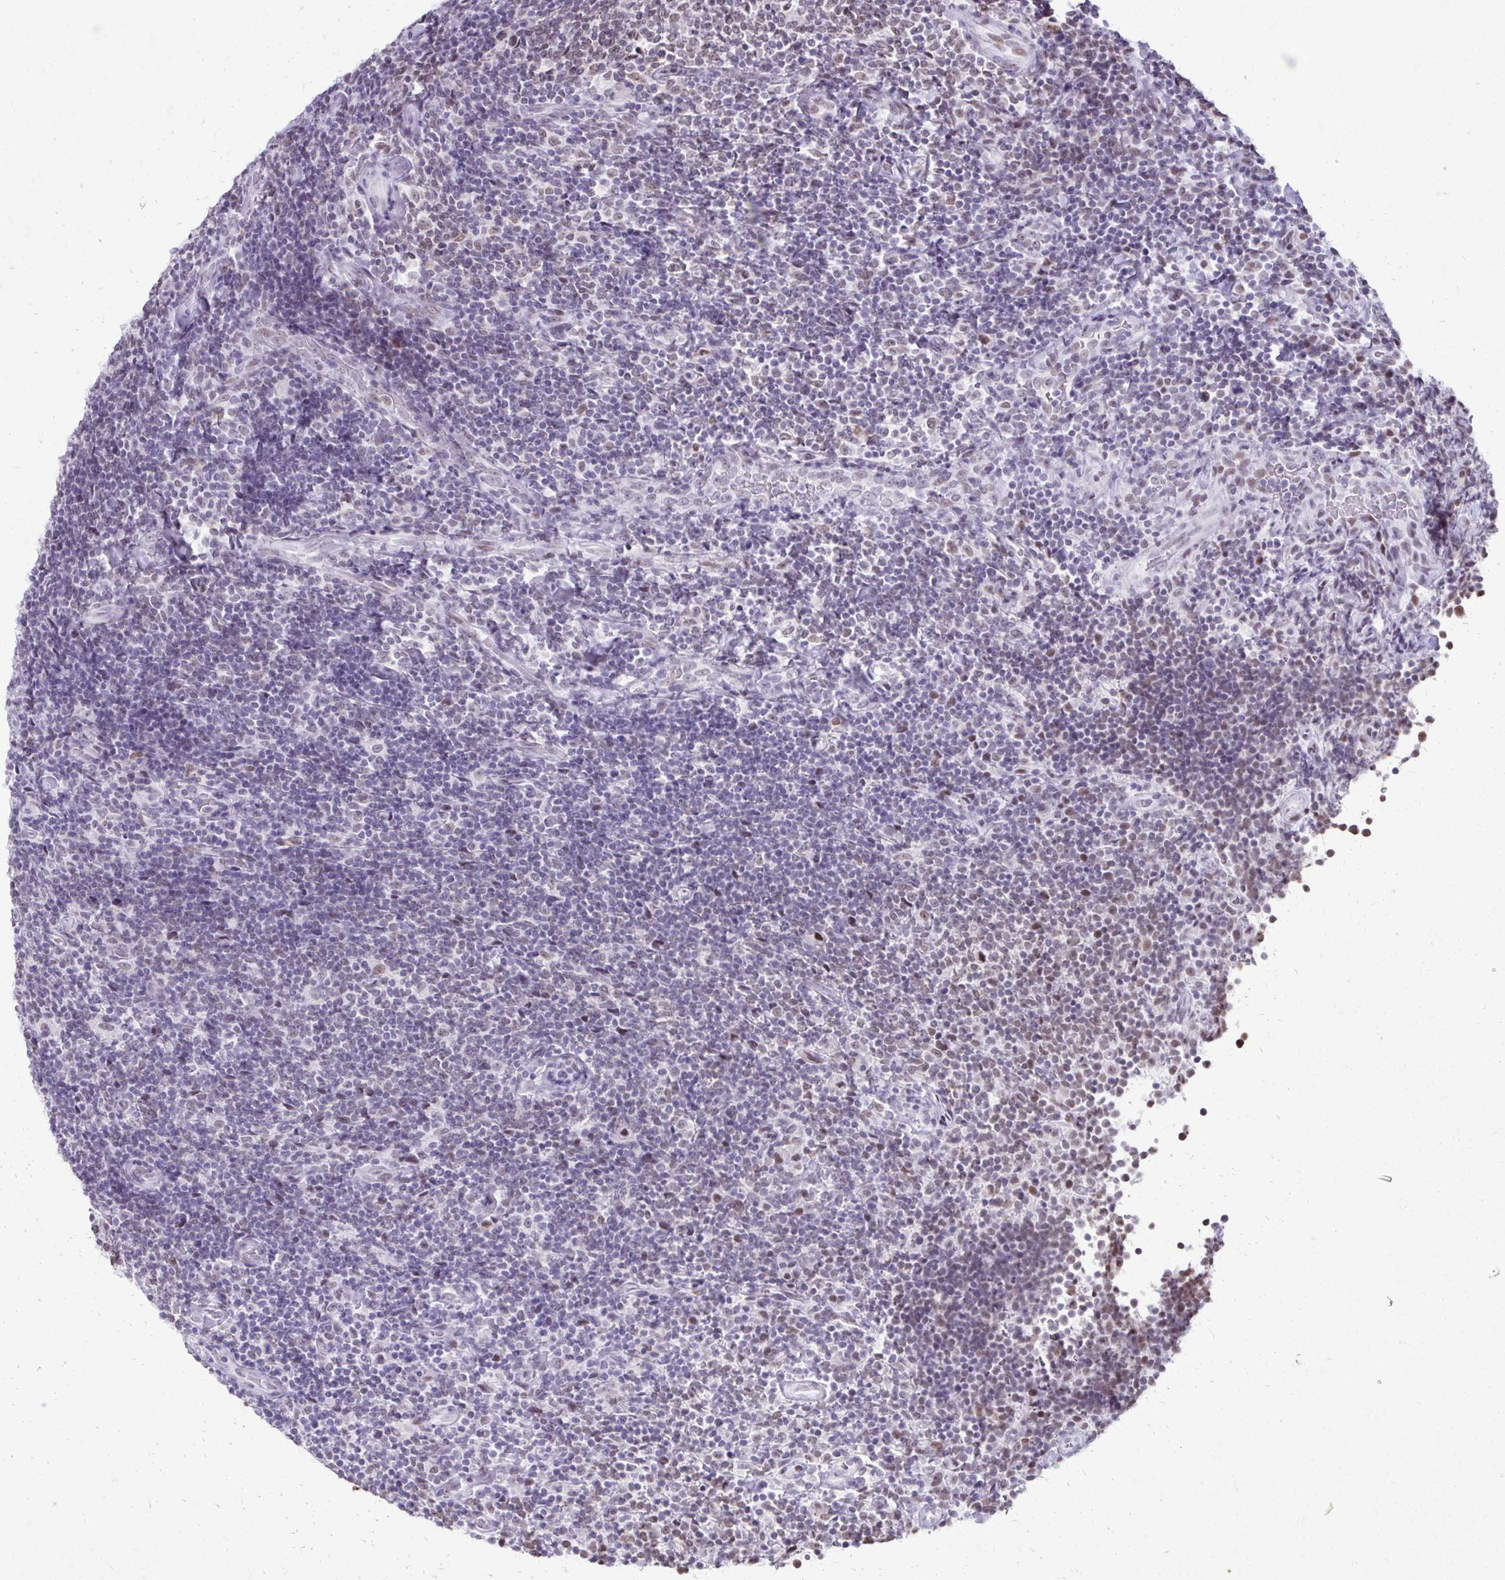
{"staining": {"intensity": "negative", "quantity": "none", "location": "none"}, "tissue": "lymphoma", "cell_type": "Tumor cells", "image_type": "cancer", "snomed": [{"axis": "morphology", "description": "Malignant lymphoma, non-Hodgkin's type, Low grade"}, {"axis": "topography", "description": "Lymph node"}], "caption": "This is an immunohistochemistry (IHC) micrograph of low-grade malignant lymphoma, non-Hodgkin's type. There is no positivity in tumor cells.", "gene": "SS18", "patient": {"sex": "male", "age": 52}}